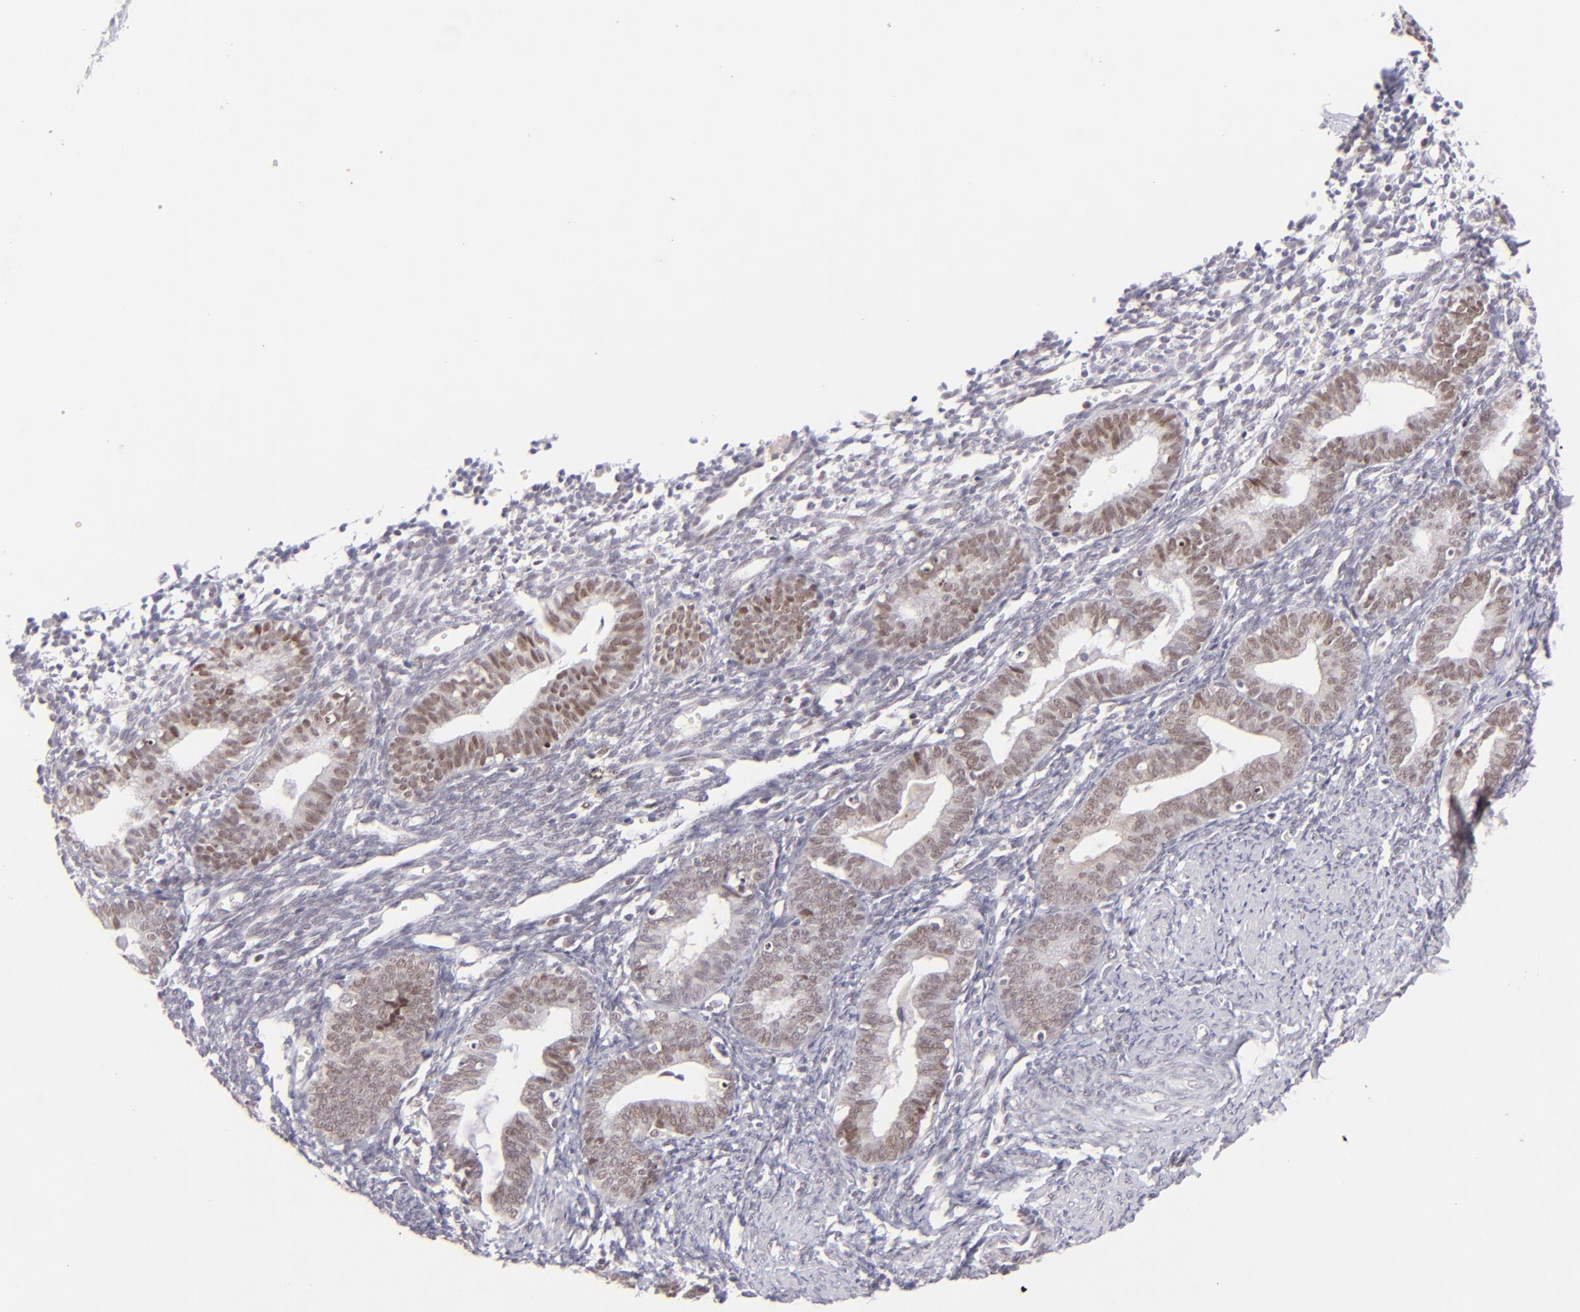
{"staining": {"intensity": "negative", "quantity": "none", "location": "none"}, "tissue": "endometrium", "cell_type": "Cells in endometrial stroma", "image_type": "normal", "snomed": [{"axis": "morphology", "description": "Normal tissue, NOS"}, {"axis": "topography", "description": "Endometrium"}], "caption": "This micrograph is of normal endometrium stained with immunohistochemistry (IHC) to label a protein in brown with the nuclei are counter-stained blue. There is no positivity in cells in endometrial stroma. Brightfield microscopy of IHC stained with DAB (3,3'-diaminobenzidine) (brown) and hematoxylin (blue), captured at high magnification.", "gene": "POU2F1", "patient": {"sex": "female", "age": 61}}